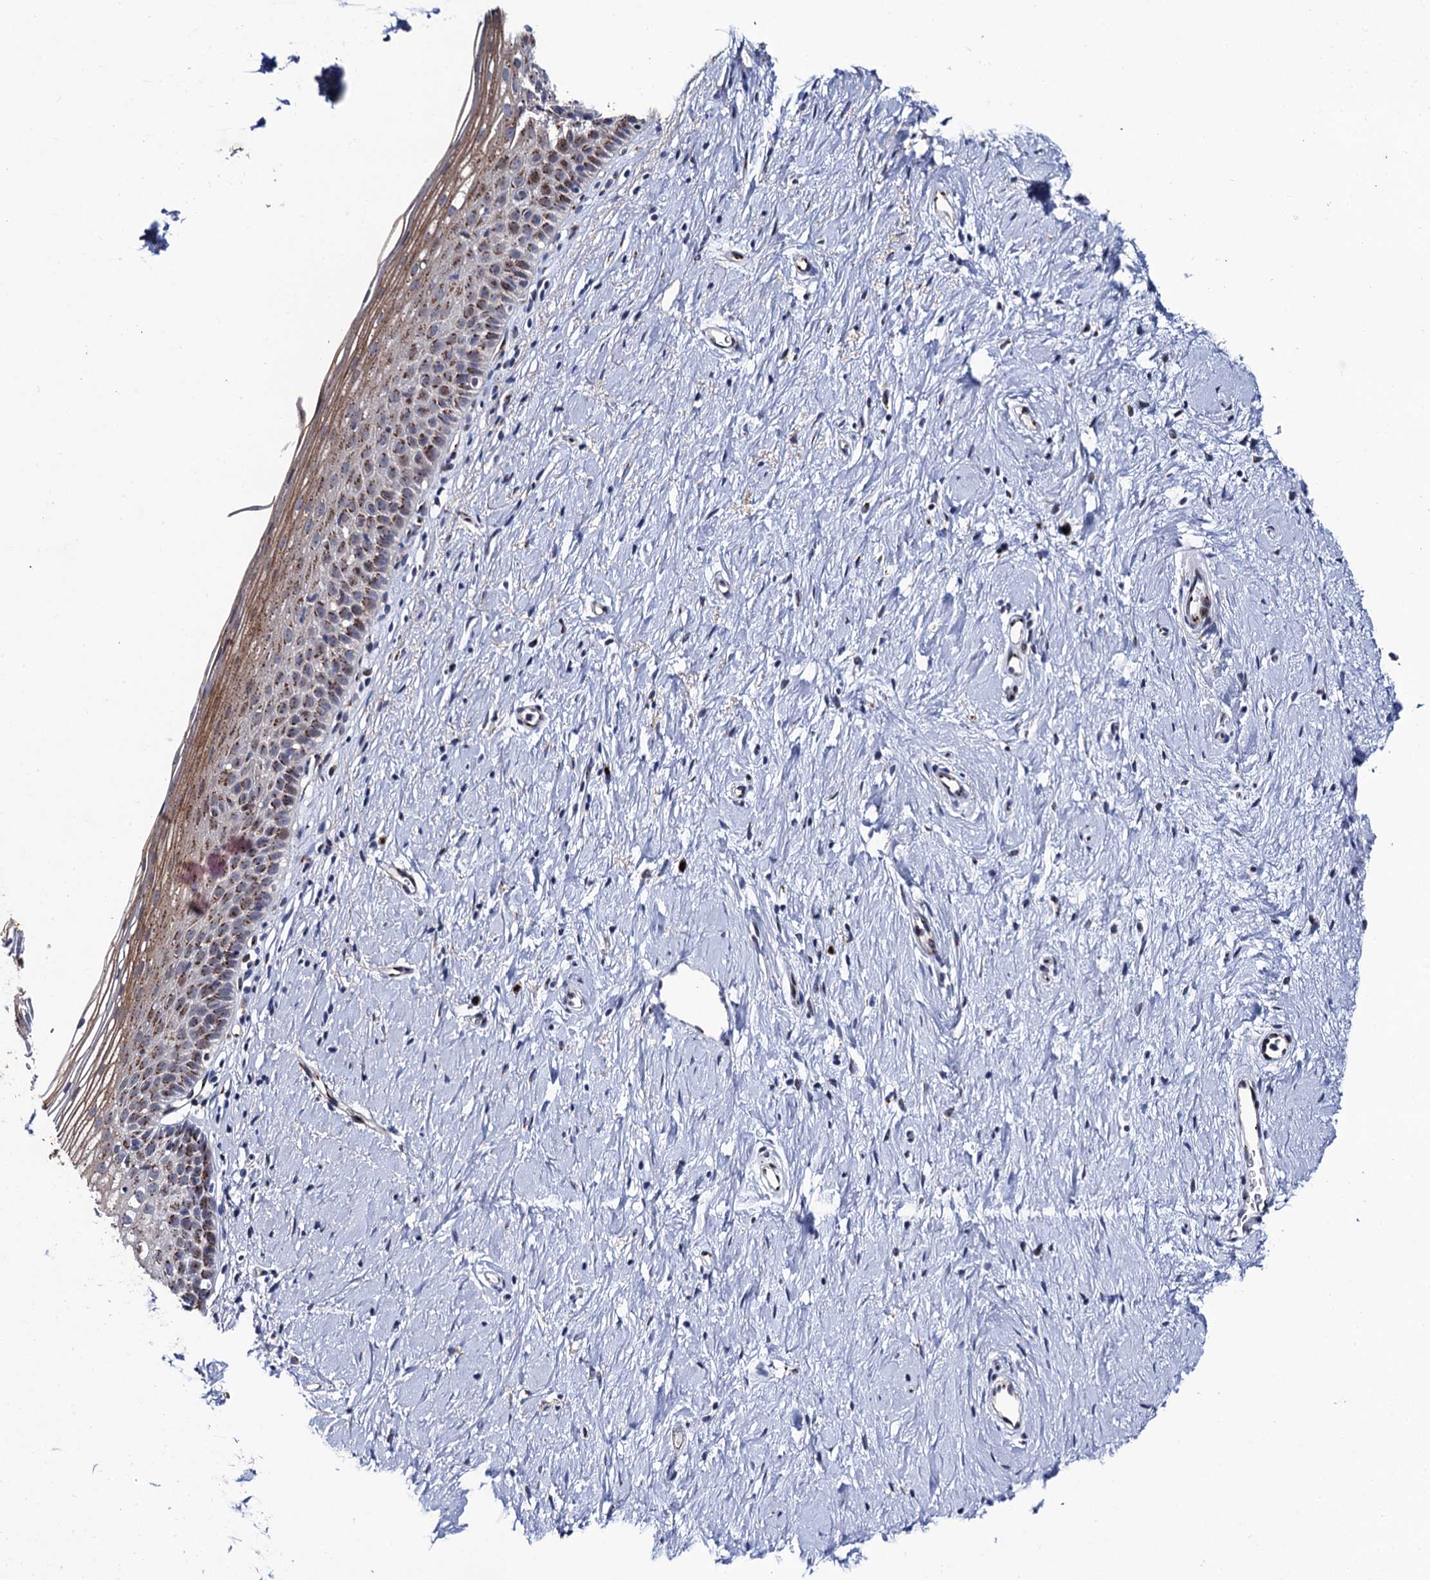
{"staining": {"intensity": "strong", "quantity": "25%-75%", "location": "cytoplasmic/membranous"}, "tissue": "cervix", "cell_type": "Glandular cells", "image_type": "normal", "snomed": [{"axis": "morphology", "description": "Normal tissue, NOS"}, {"axis": "topography", "description": "Cervix"}], "caption": "A brown stain shows strong cytoplasmic/membranous positivity of a protein in glandular cells of normal human cervix.", "gene": "THAP2", "patient": {"sex": "female", "age": 57}}